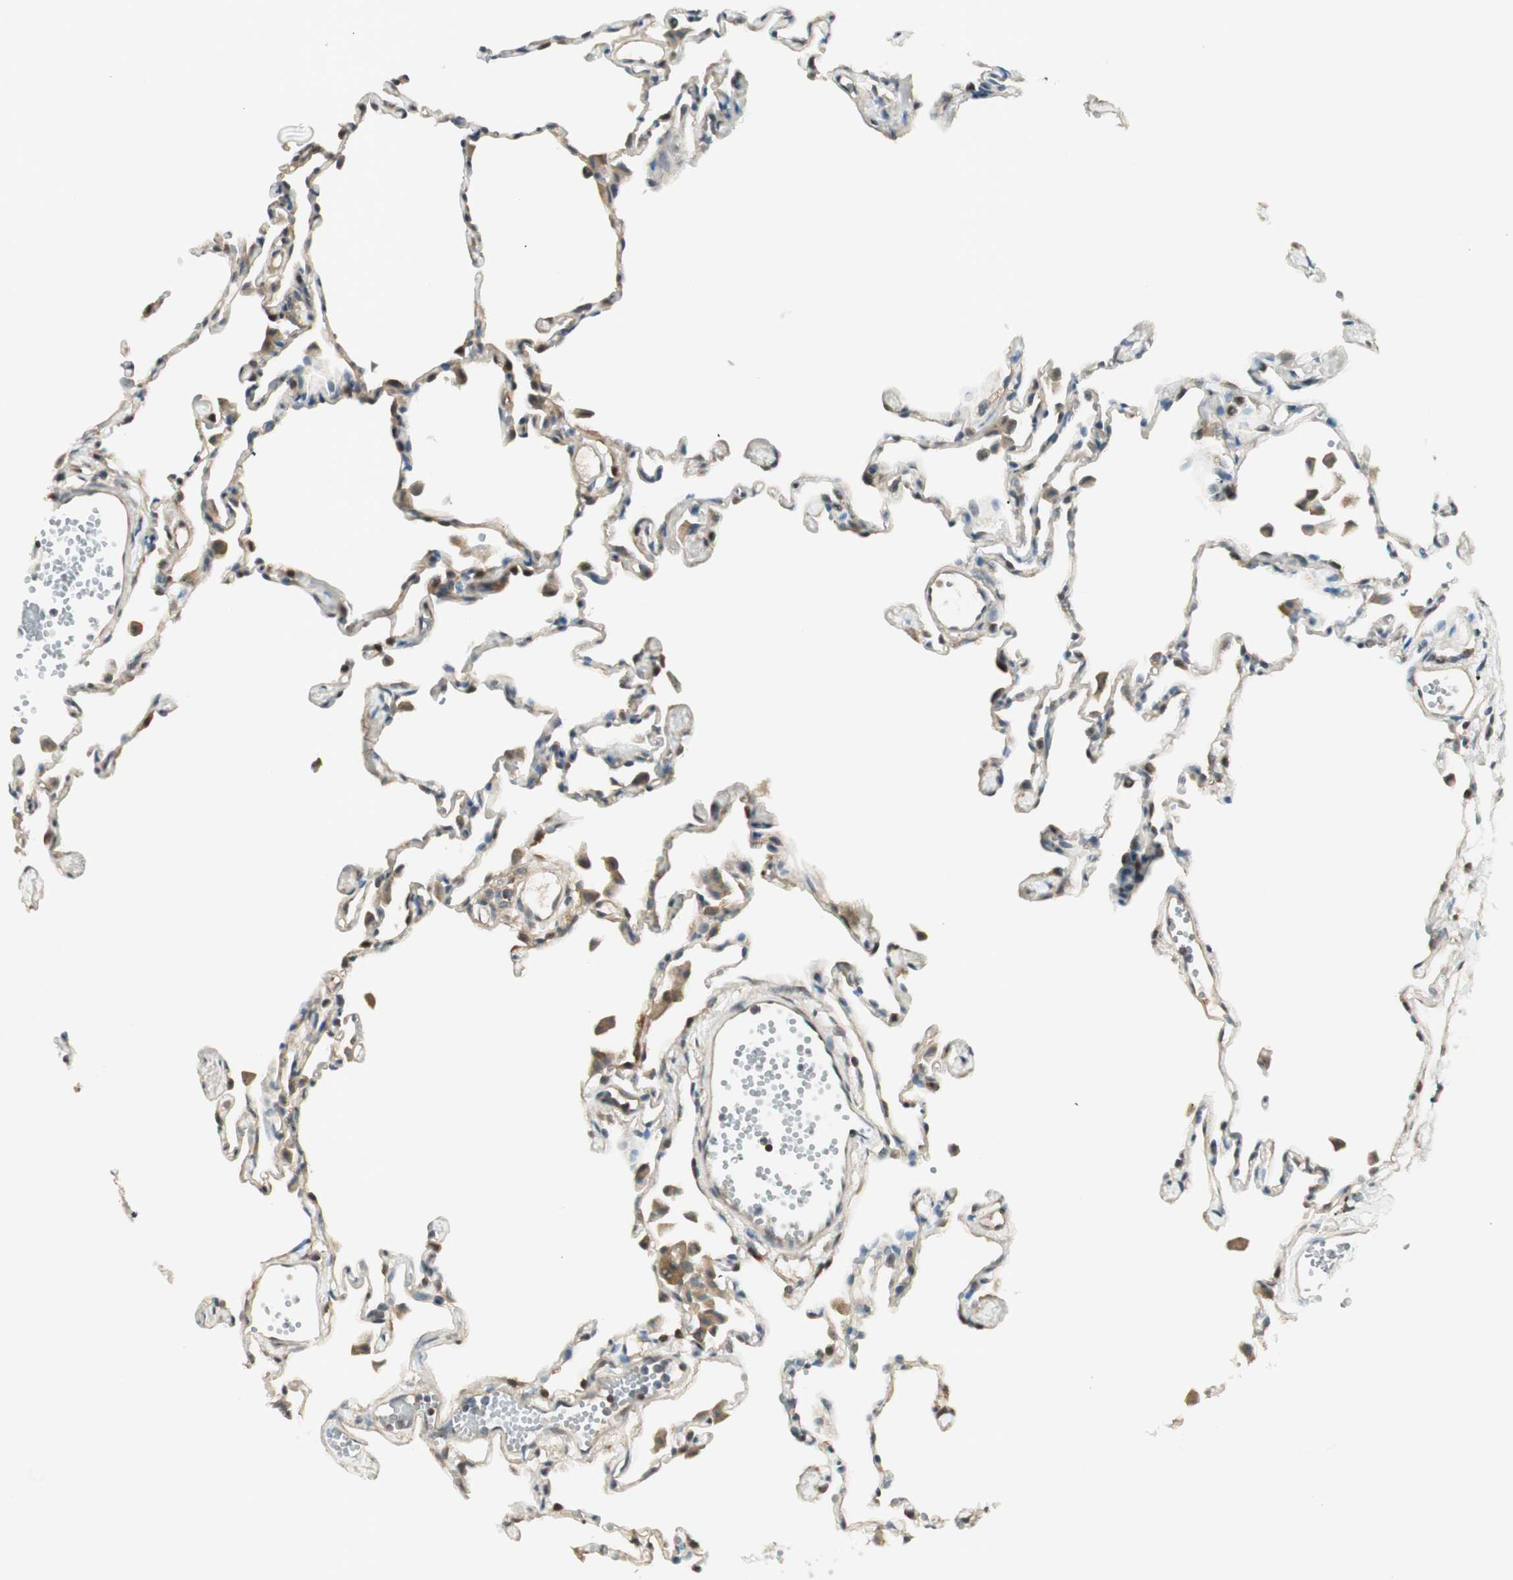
{"staining": {"intensity": "weak", "quantity": ">75%", "location": "cytoplasmic/membranous"}, "tissue": "lung", "cell_type": "Alveolar cells", "image_type": "normal", "snomed": [{"axis": "morphology", "description": "Normal tissue, NOS"}, {"axis": "topography", "description": "Lung"}], "caption": "Immunohistochemistry (DAB) staining of benign human lung reveals weak cytoplasmic/membranous protein expression in approximately >75% of alveolar cells. (brown staining indicates protein expression, while blue staining denotes nuclei).", "gene": "IPO5", "patient": {"sex": "female", "age": 49}}